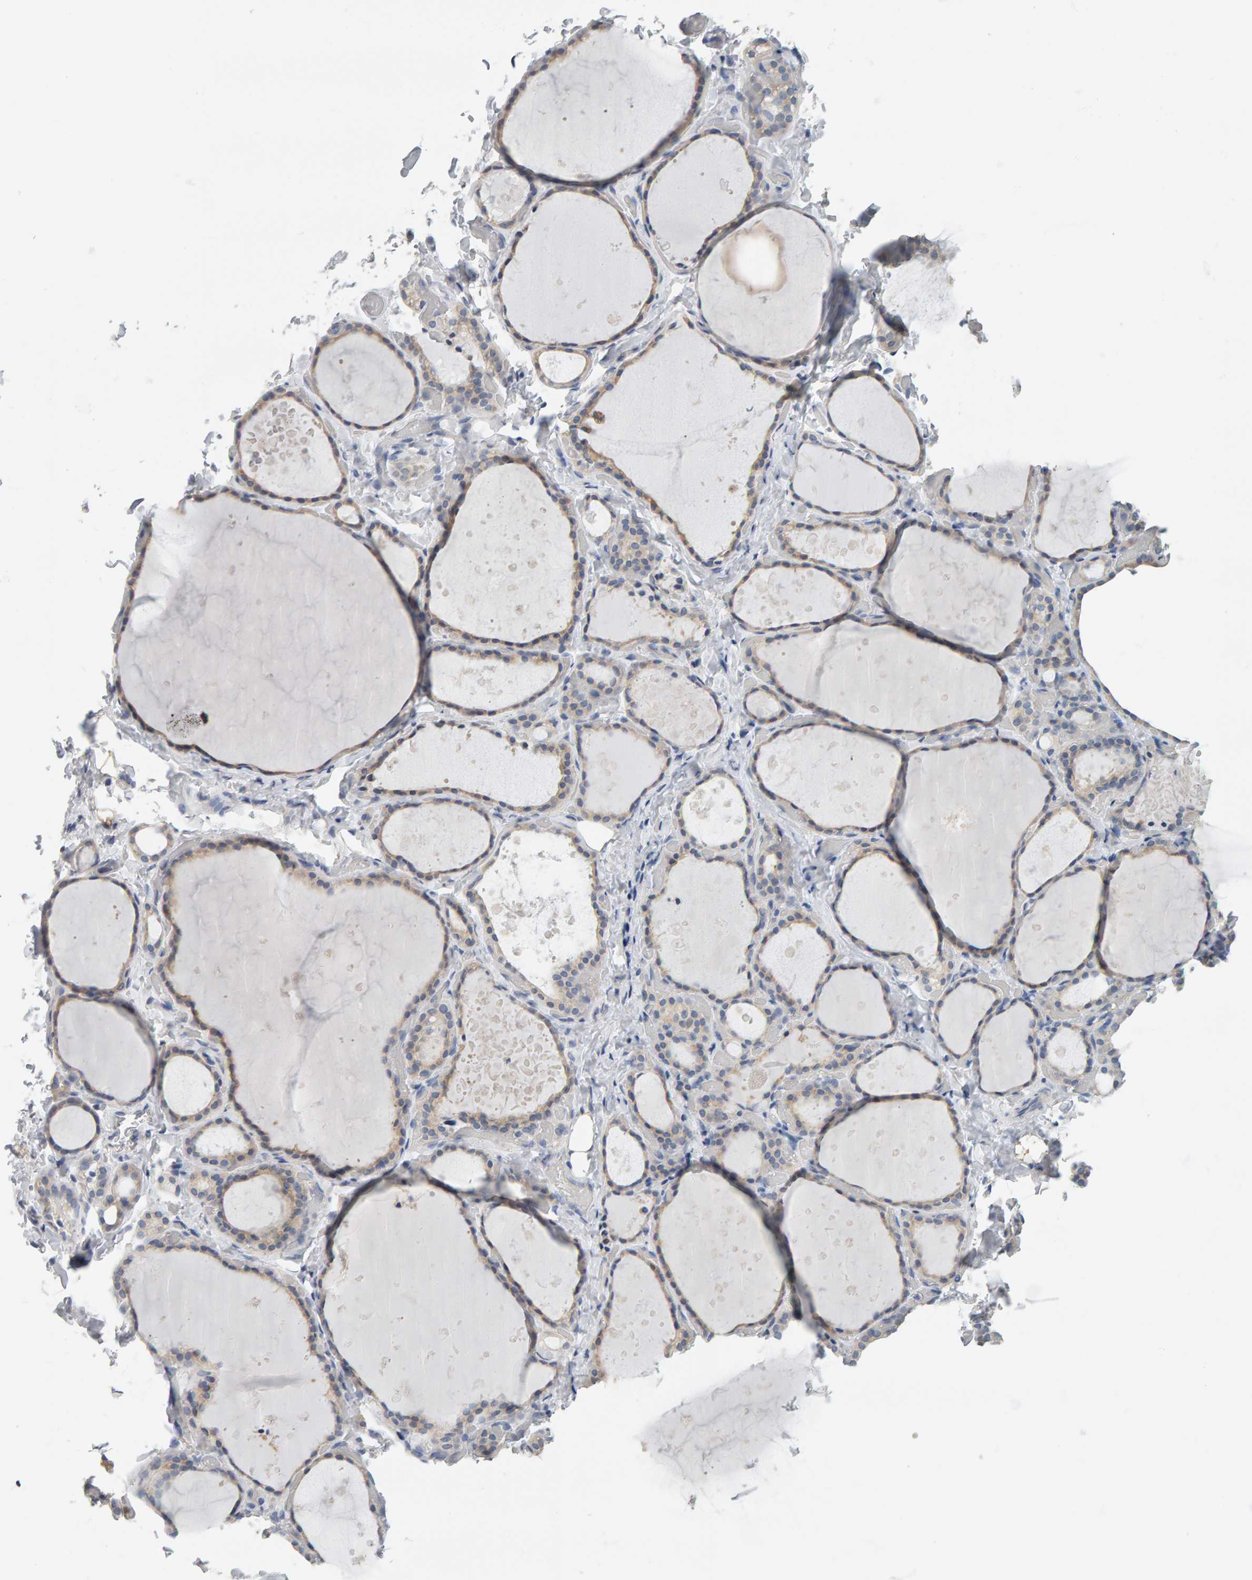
{"staining": {"intensity": "weak", "quantity": ">75%", "location": "cytoplasmic/membranous"}, "tissue": "thyroid gland", "cell_type": "Glandular cells", "image_type": "normal", "snomed": [{"axis": "morphology", "description": "Normal tissue, NOS"}, {"axis": "topography", "description": "Thyroid gland"}], "caption": "This histopathology image reveals immunohistochemistry (IHC) staining of benign human thyroid gland, with low weak cytoplasmic/membranous positivity in about >75% of glandular cells.", "gene": "ADHFE1", "patient": {"sex": "female", "age": 44}}